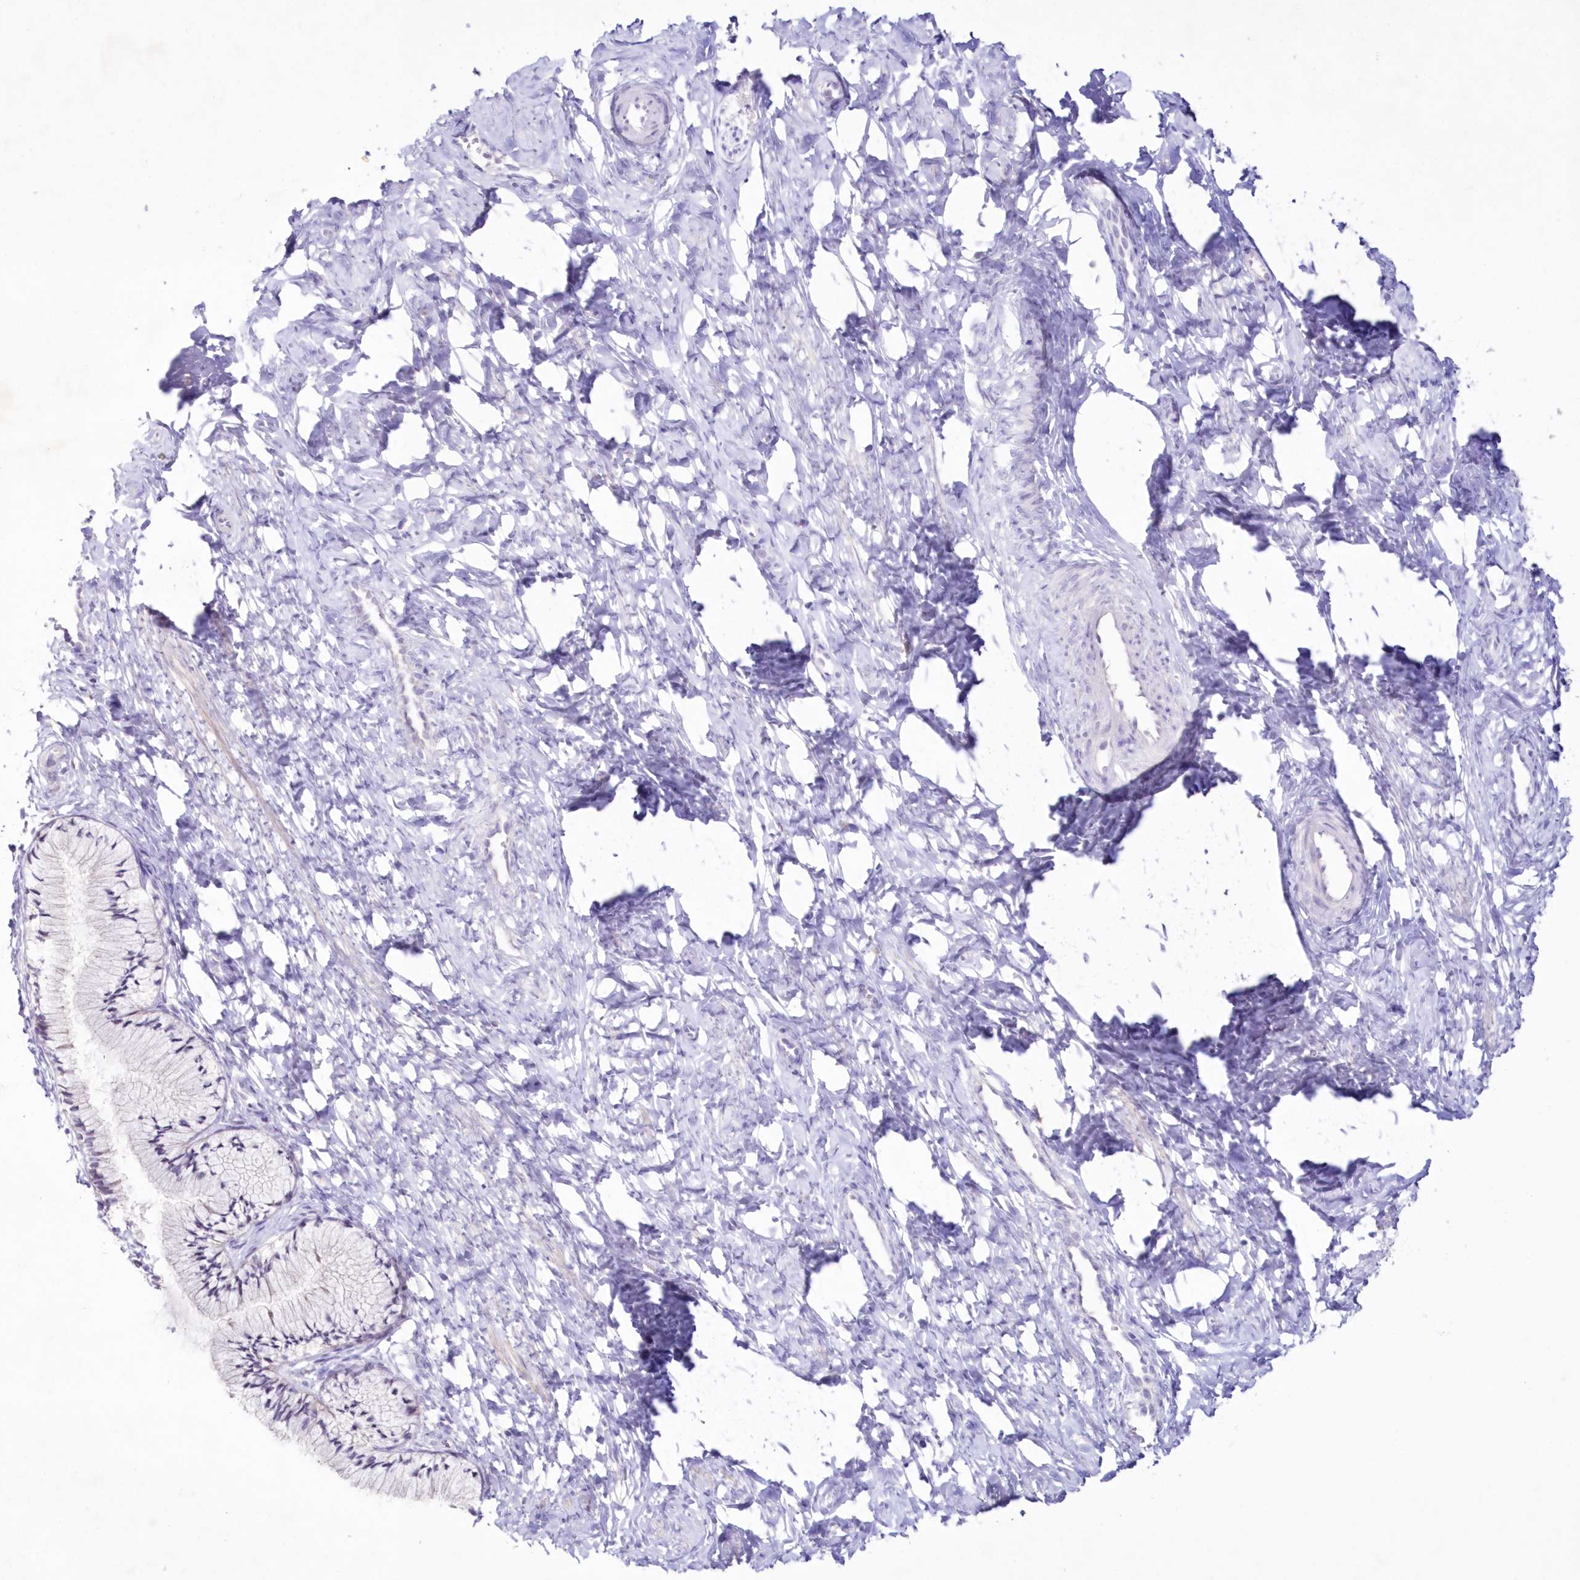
{"staining": {"intensity": "negative", "quantity": "none", "location": "none"}, "tissue": "cervix", "cell_type": "Glandular cells", "image_type": "normal", "snomed": [{"axis": "morphology", "description": "Normal tissue, NOS"}, {"axis": "topography", "description": "Cervix"}], "caption": "IHC micrograph of normal cervix stained for a protein (brown), which shows no staining in glandular cells.", "gene": "NEU4", "patient": {"sex": "female", "age": 27}}